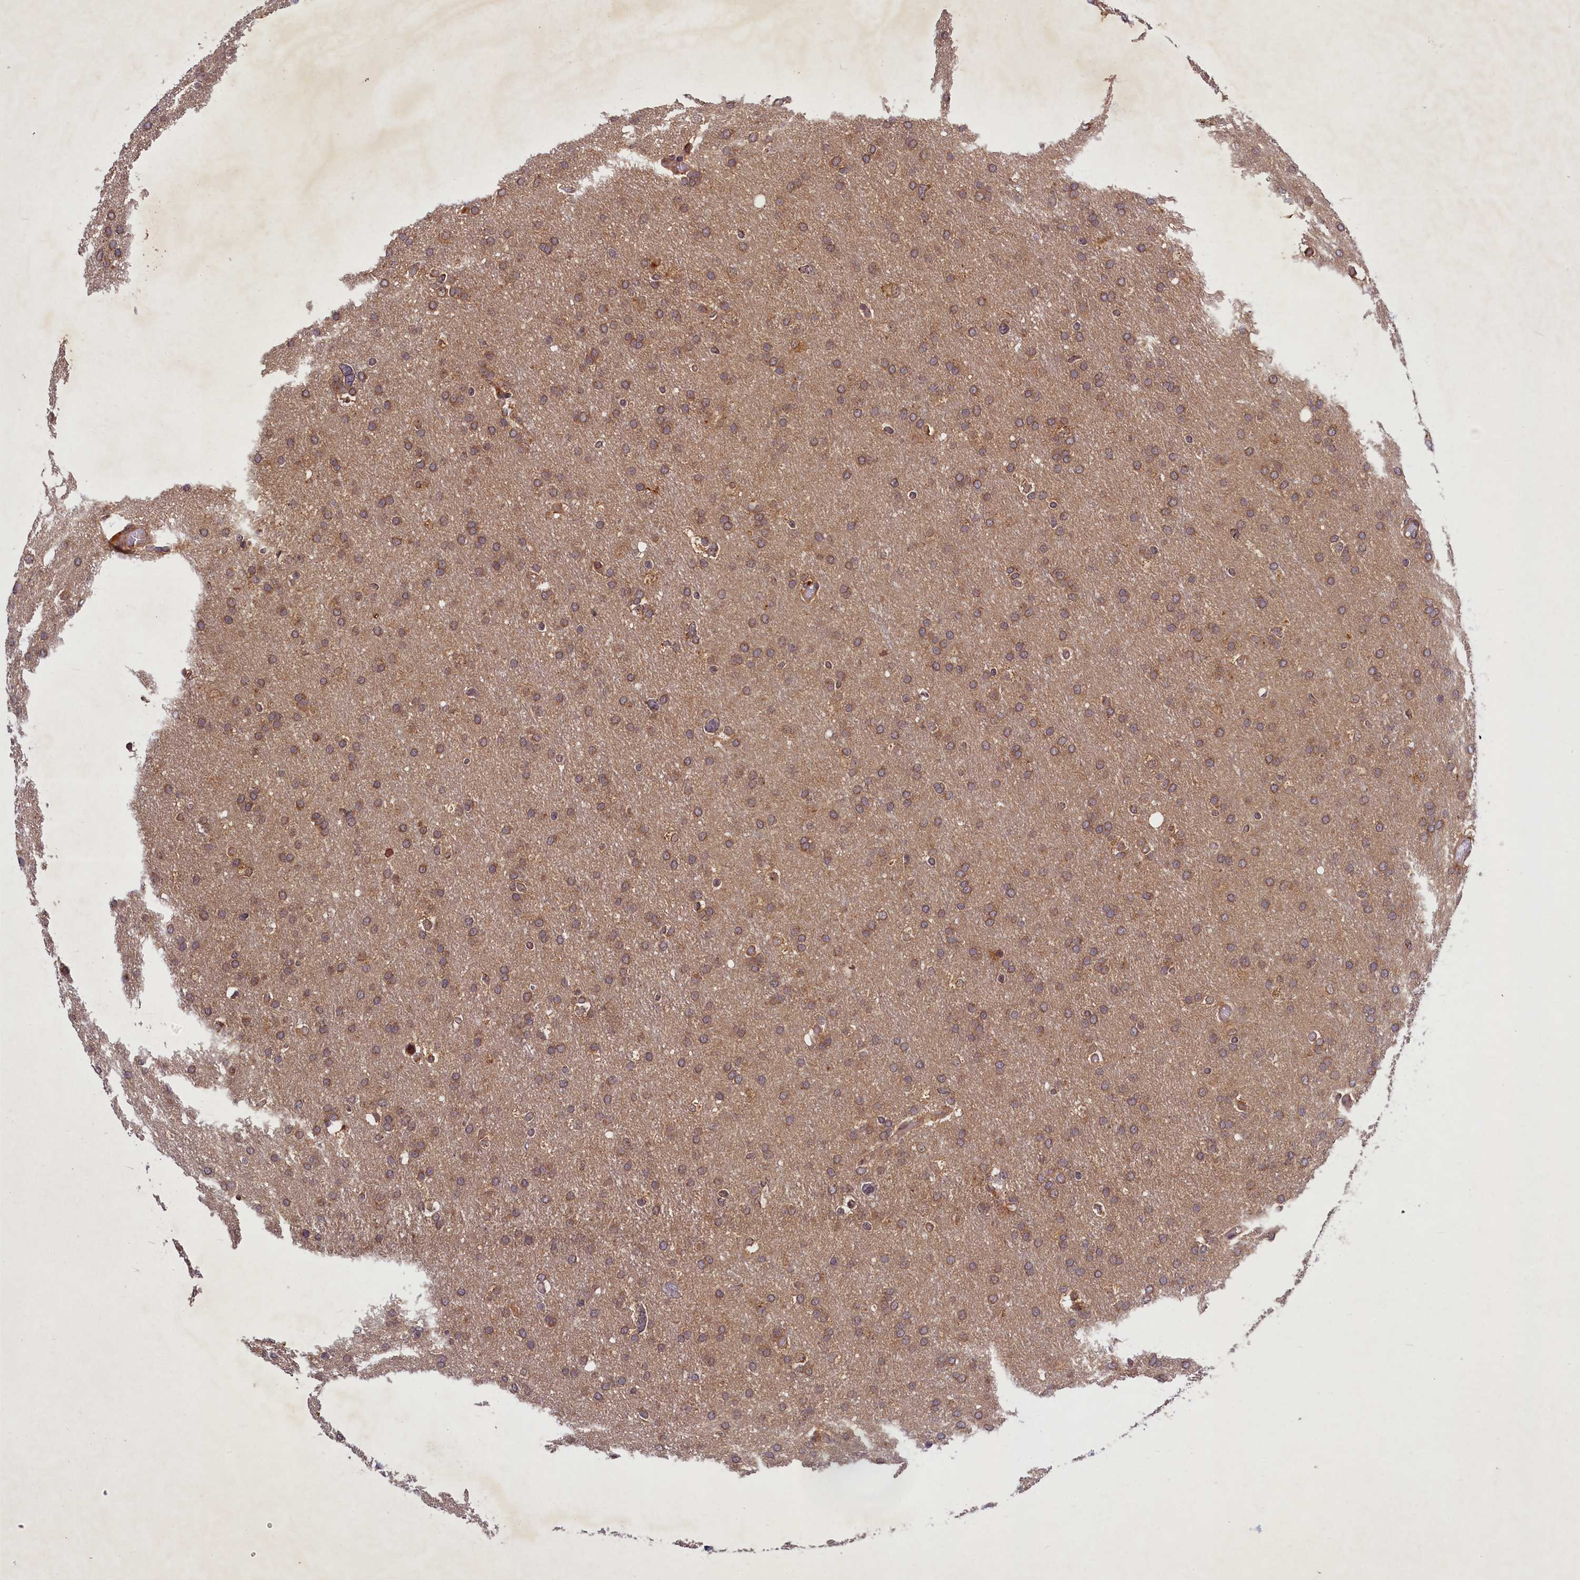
{"staining": {"intensity": "moderate", "quantity": ">75%", "location": "cytoplasmic/membranous"}, "tissue": "glioma", "cell_type": "Tumor cells", "image_type": "cancer", "snomed": [{"axis": "morphology", "description": "Glioma, malignant, High grade"}, {"axis": "topography", "description": "Cerebral cortex"}], "caption": "A high-resolution micrograph shows immunohistochemistry staining of malignant high-grade glioma, which reveals moderate cytoplasmic/membranous staining in approximately >75% of tumor cells.", "gene": "BICD1", "patient": {"sex": "female", "age": 36}}